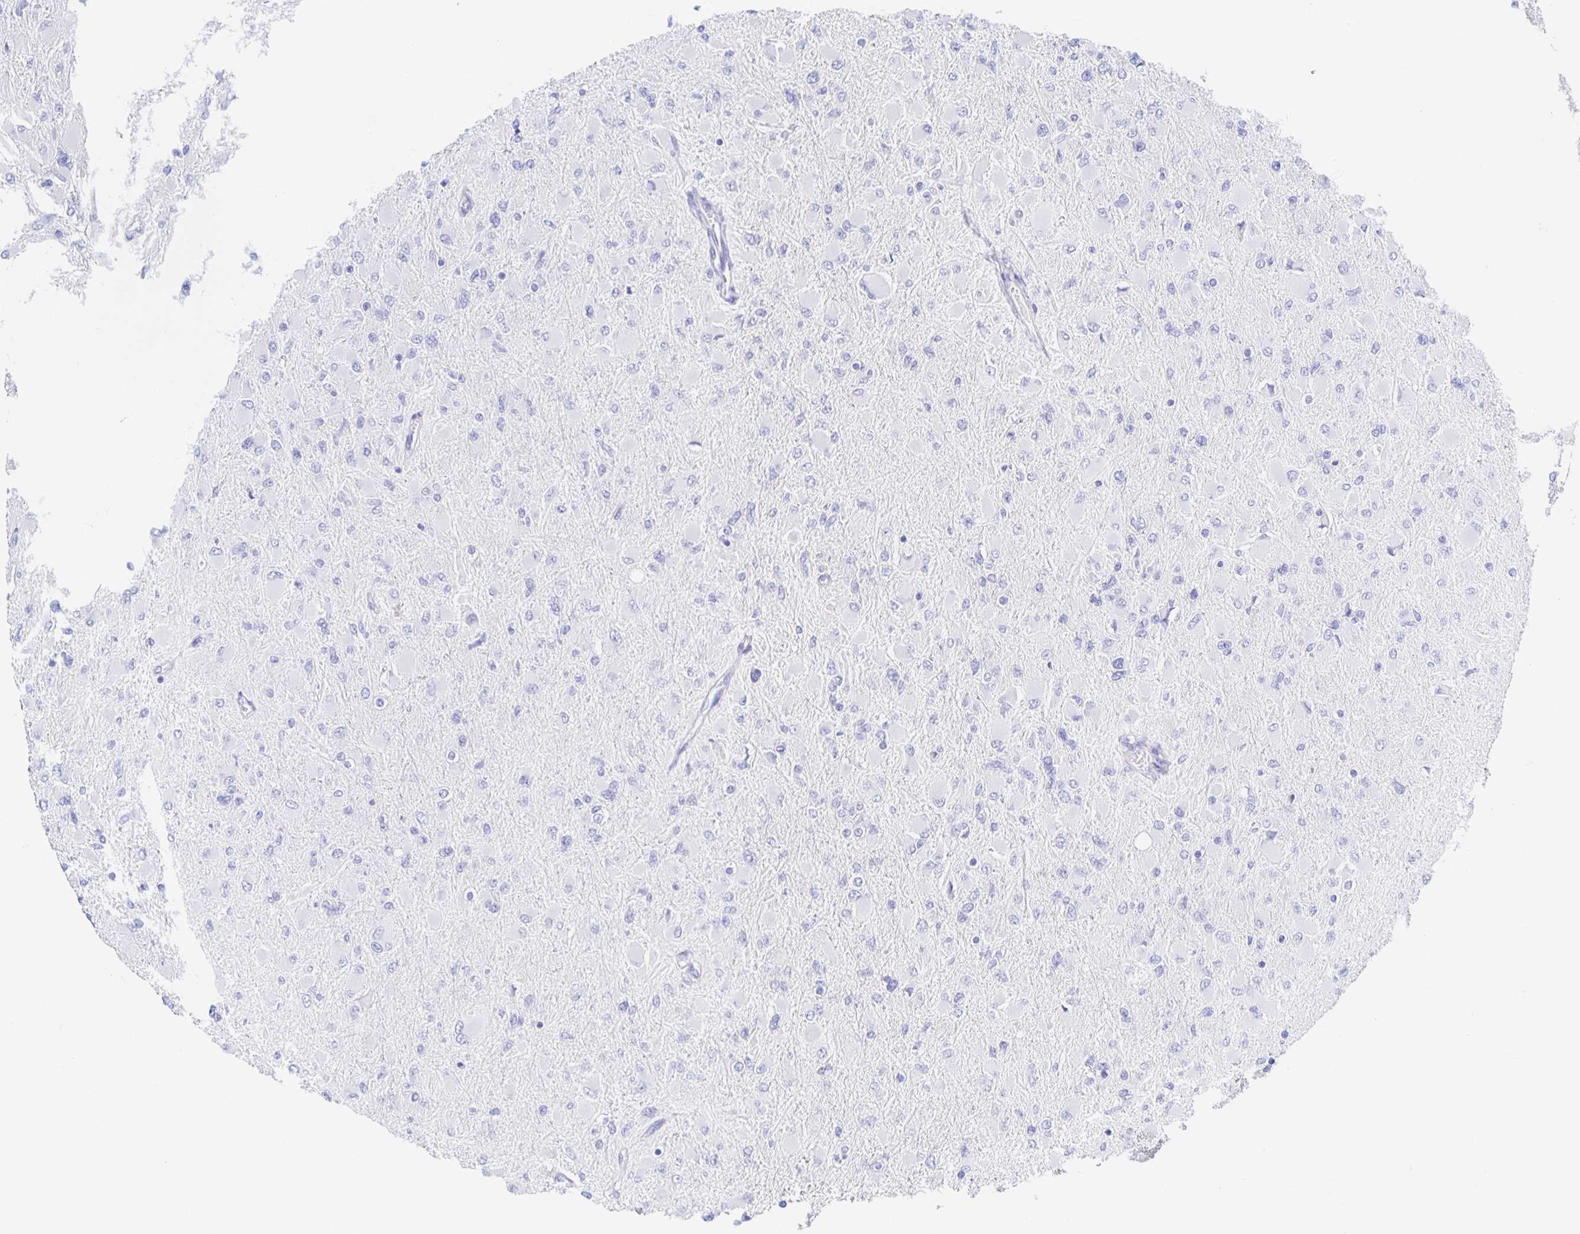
{"staining": {"intensity": "negative", "quantity": "none", "location": "none"}, "tissue": "glioma", "cell_type": "Tumor cells", "image_type": "cancer", "snomed": [{"axis": "morphology", "description": "Glioma, malignant, High grade"}, {"axis": "topography", "description": "Cerebral cortex"}], "caption": "Immunohistochemistry (IHC) photomicrograph of human glioma stained for a protein (brown), which reveals no expression in tumor cells. (Stains: DAB immunohistochemistry (IHC) with hematoxylin counter stain, Microscopy: brightfield microscopy at high magnification).", "gene": "DMBT1", "patient": {"sex": "female", "age": 36}}